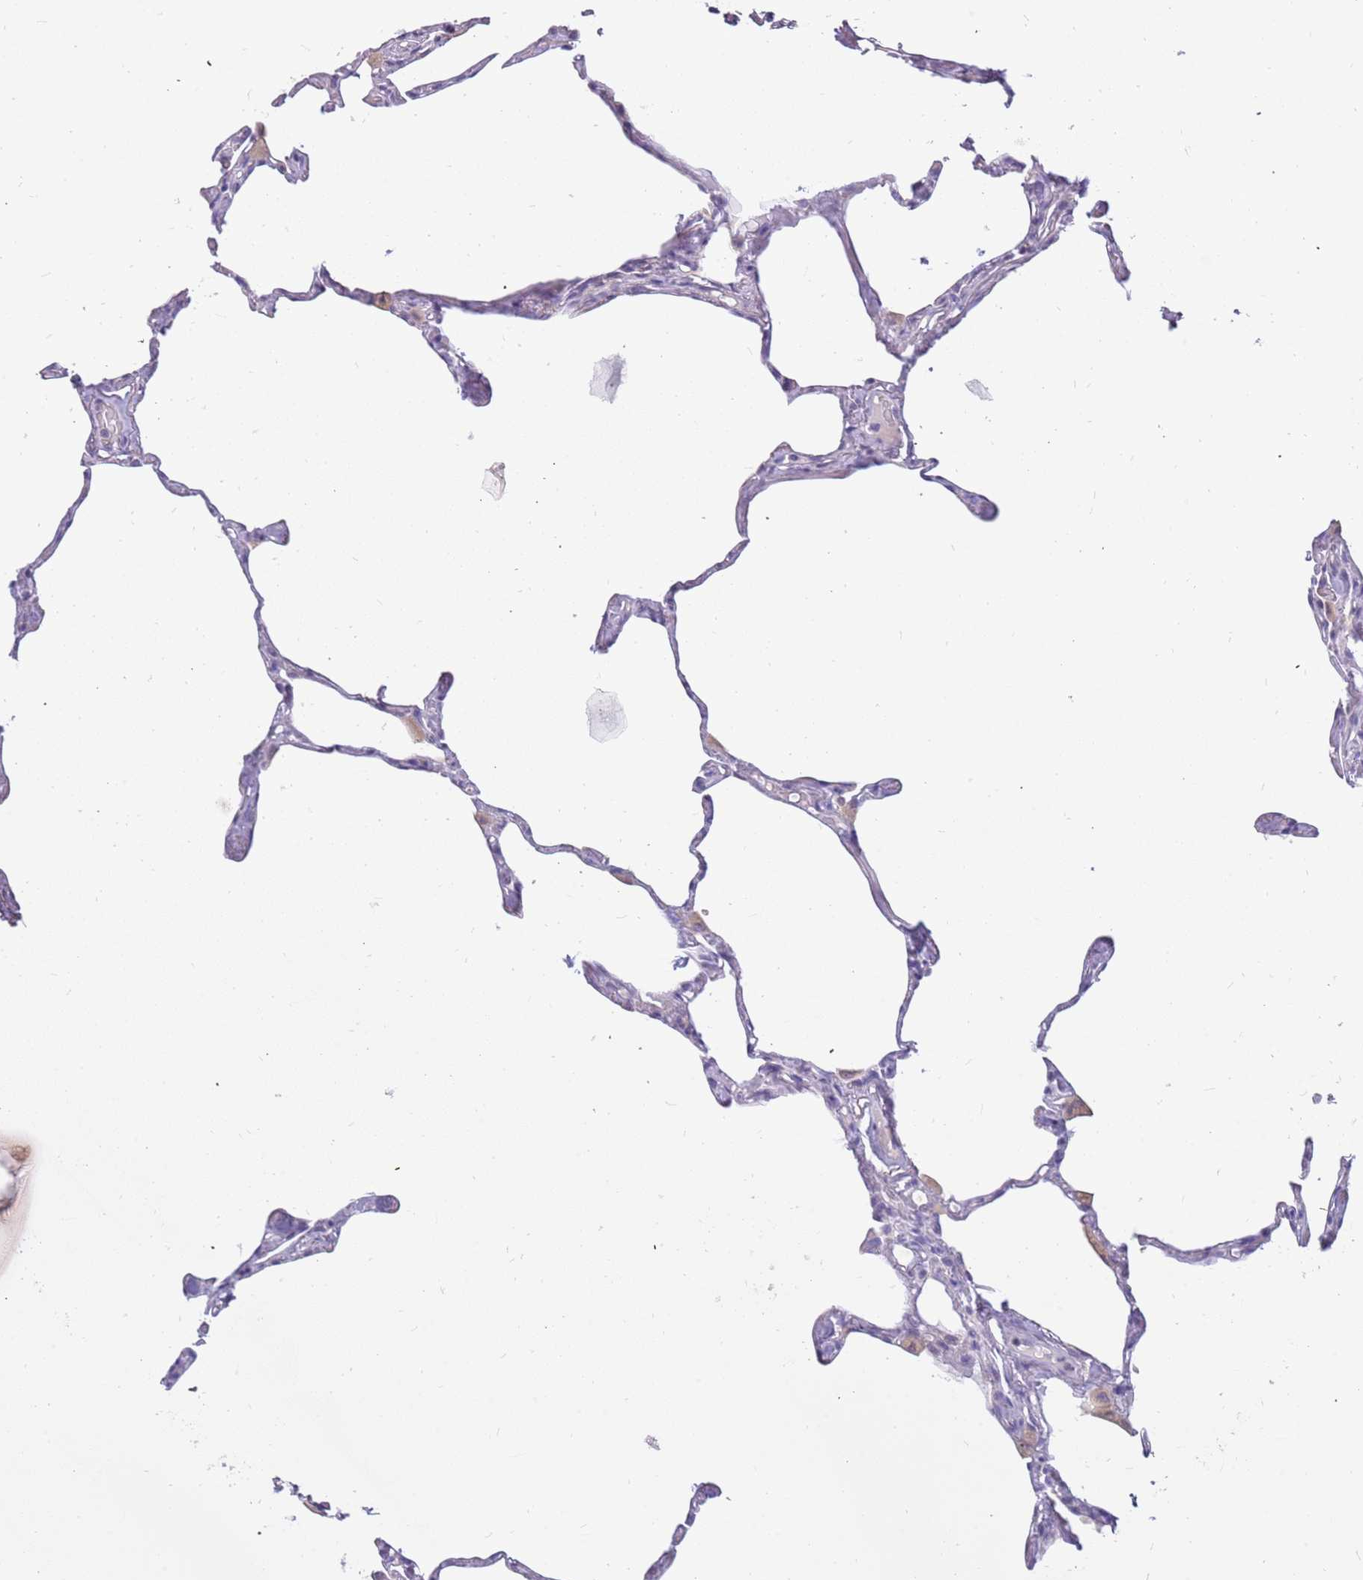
{"staining": {"intensity": "negative", "quantity": "none", "location": "none"}, "tissue": "lung", "cell_type": "Alveolar cells", "image_type": "normal", "snomed": [{"axis": "morphology", "description": "Normal tissue, NOS"}, {"axis": "topography", "description": "Lung"}], "caption": "A high-resolution image shows IHC staining of unremarkable lung, which reveals no significant expression in alveolar cells. (DAB (3,3'-diaminobenzidine) IHC, high magnification).", "gene": "RHCG", "patient": {"sex": "male", "age": 65}}